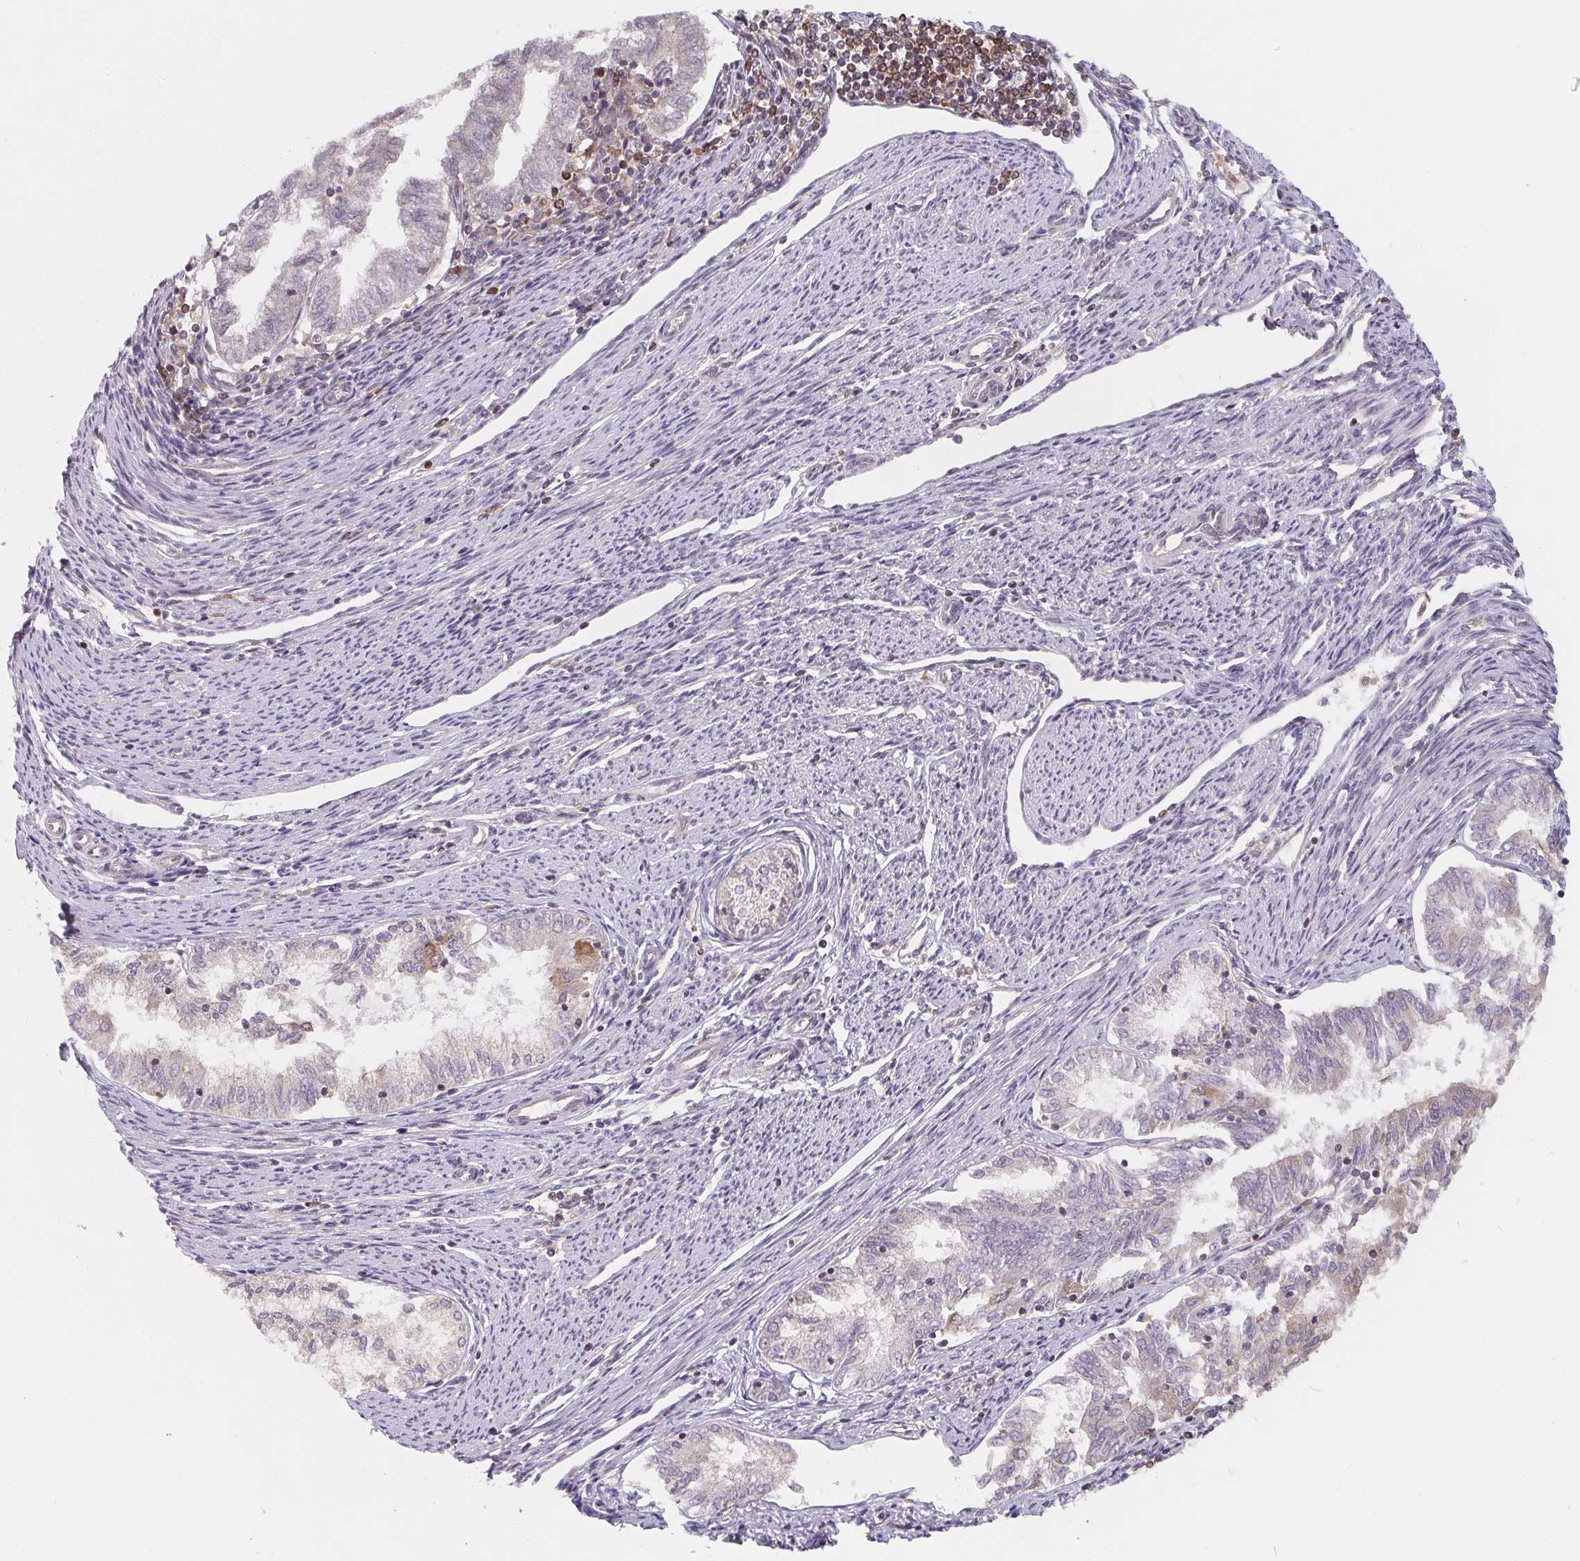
{"staining": {"intensity": "negative", "quantity": "none", "location": "none"}, "tissue": "endometrial cancer", "cell_type": "Tumor cells", "image_type": "cancer", "snomed": [{"axis": "morphology", "description": "Adenocarcinoma, NOS"}, {"axis": "topography", "description": "Endometrium"}], "caption": "This is a image of immunohistochemistry staining of adenocarcinoma (endometrial), which shows no expression in tumor cells.", "gene": "ANKRD13A", "patient": {"sex": "female", "age": 79}}